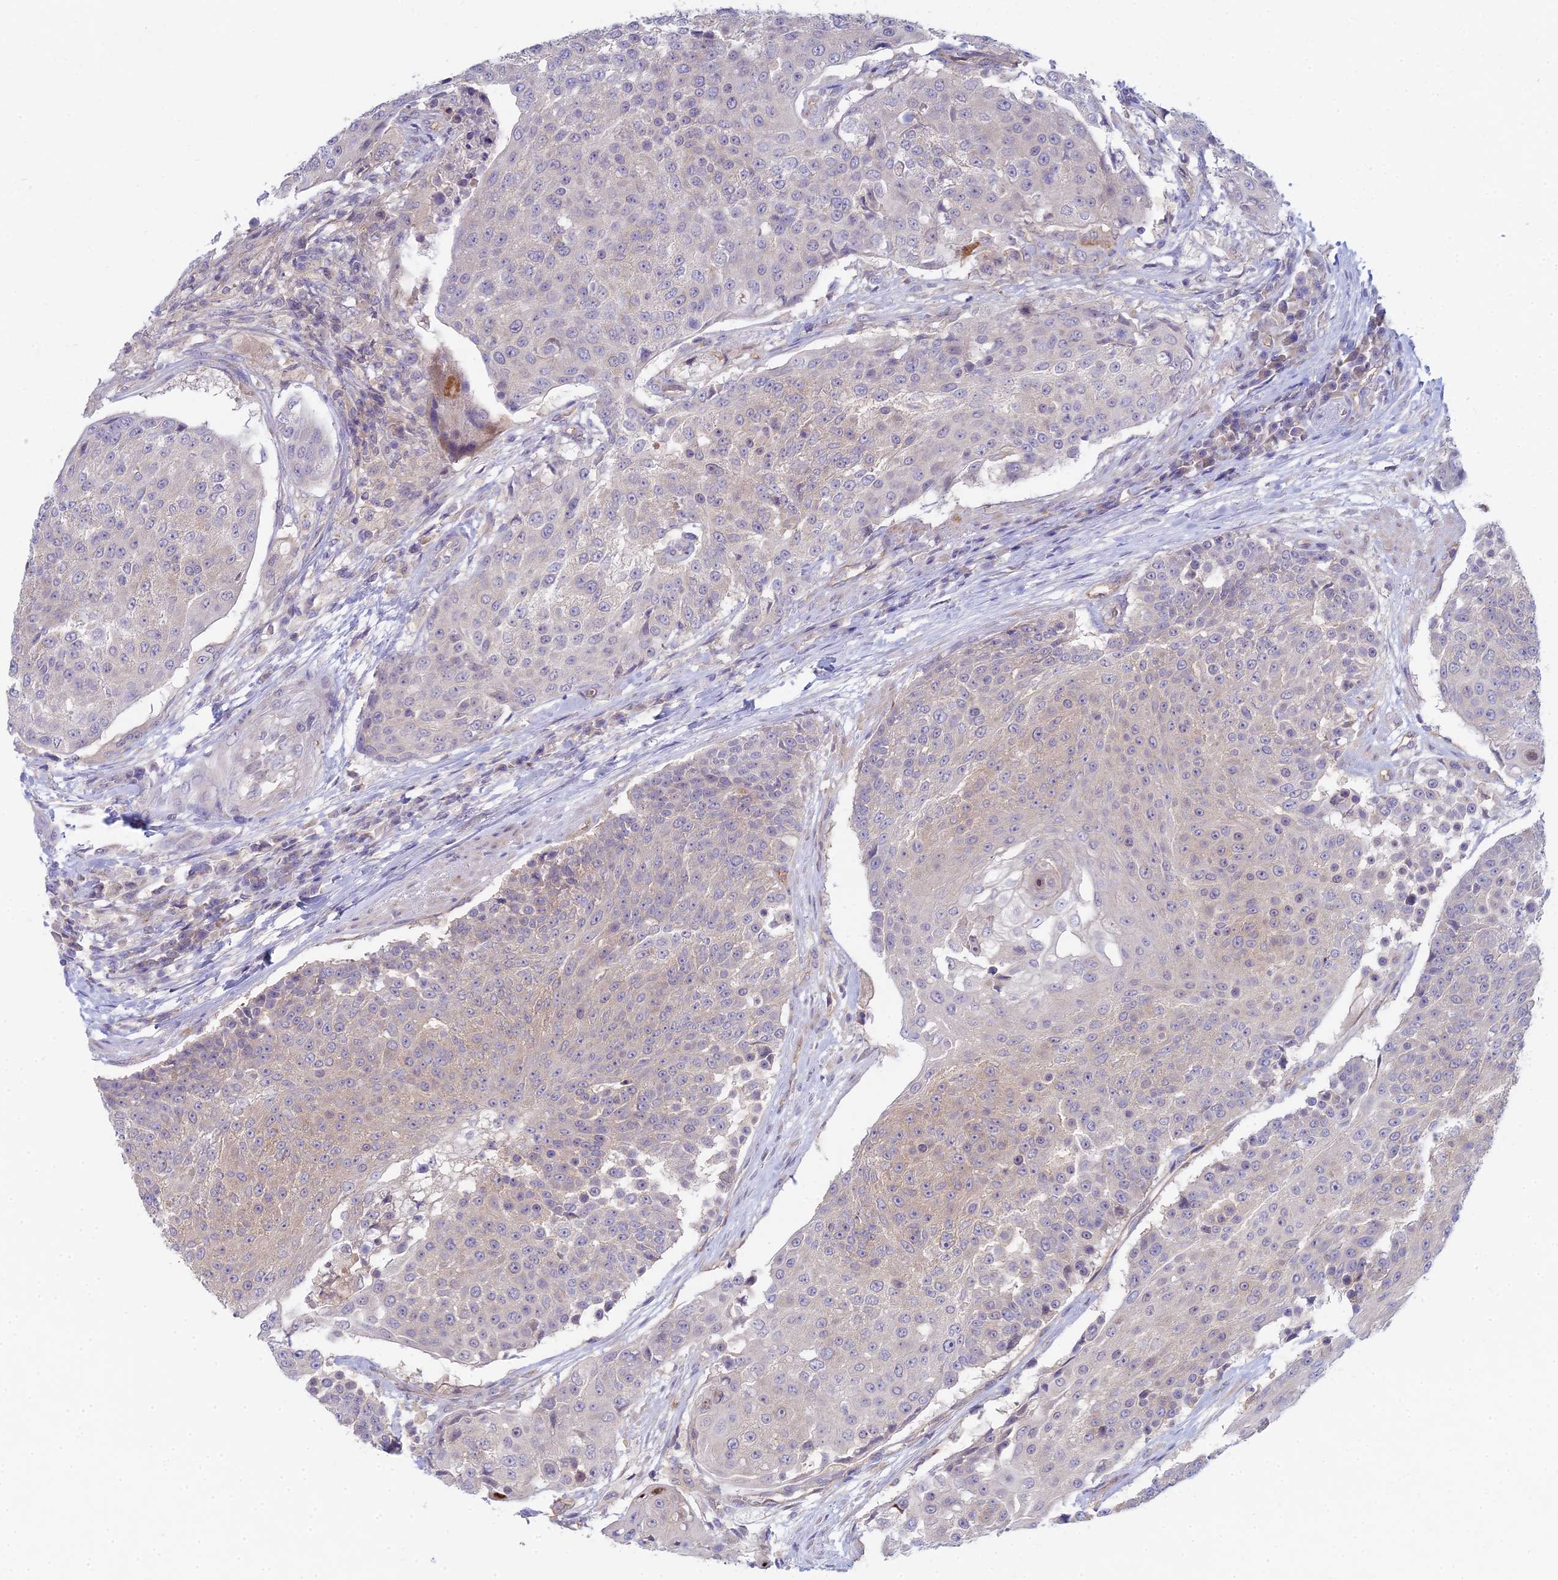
{"staining": {"intensity": "weak", "quantity": "<25%", "location": "cytoplasmic/membranous"}, "tissue": "urothelial cancer", "cell_type": "Tumor cells", "image_type": "cancer", "snomed": [{"axis": "morphology", "description": "Urothelial carcinoma, High grade"}, {"axis": "topography", "description": "Urinary bladder"}], "caption": "The micrograph shows no significant positivity in tumor cells of high-grade urothelial carcinoma. (IHC, brightfield microscopy, high magnification).", "gene": "METTL26", "patient": {"sex": "female", "age": 63}}